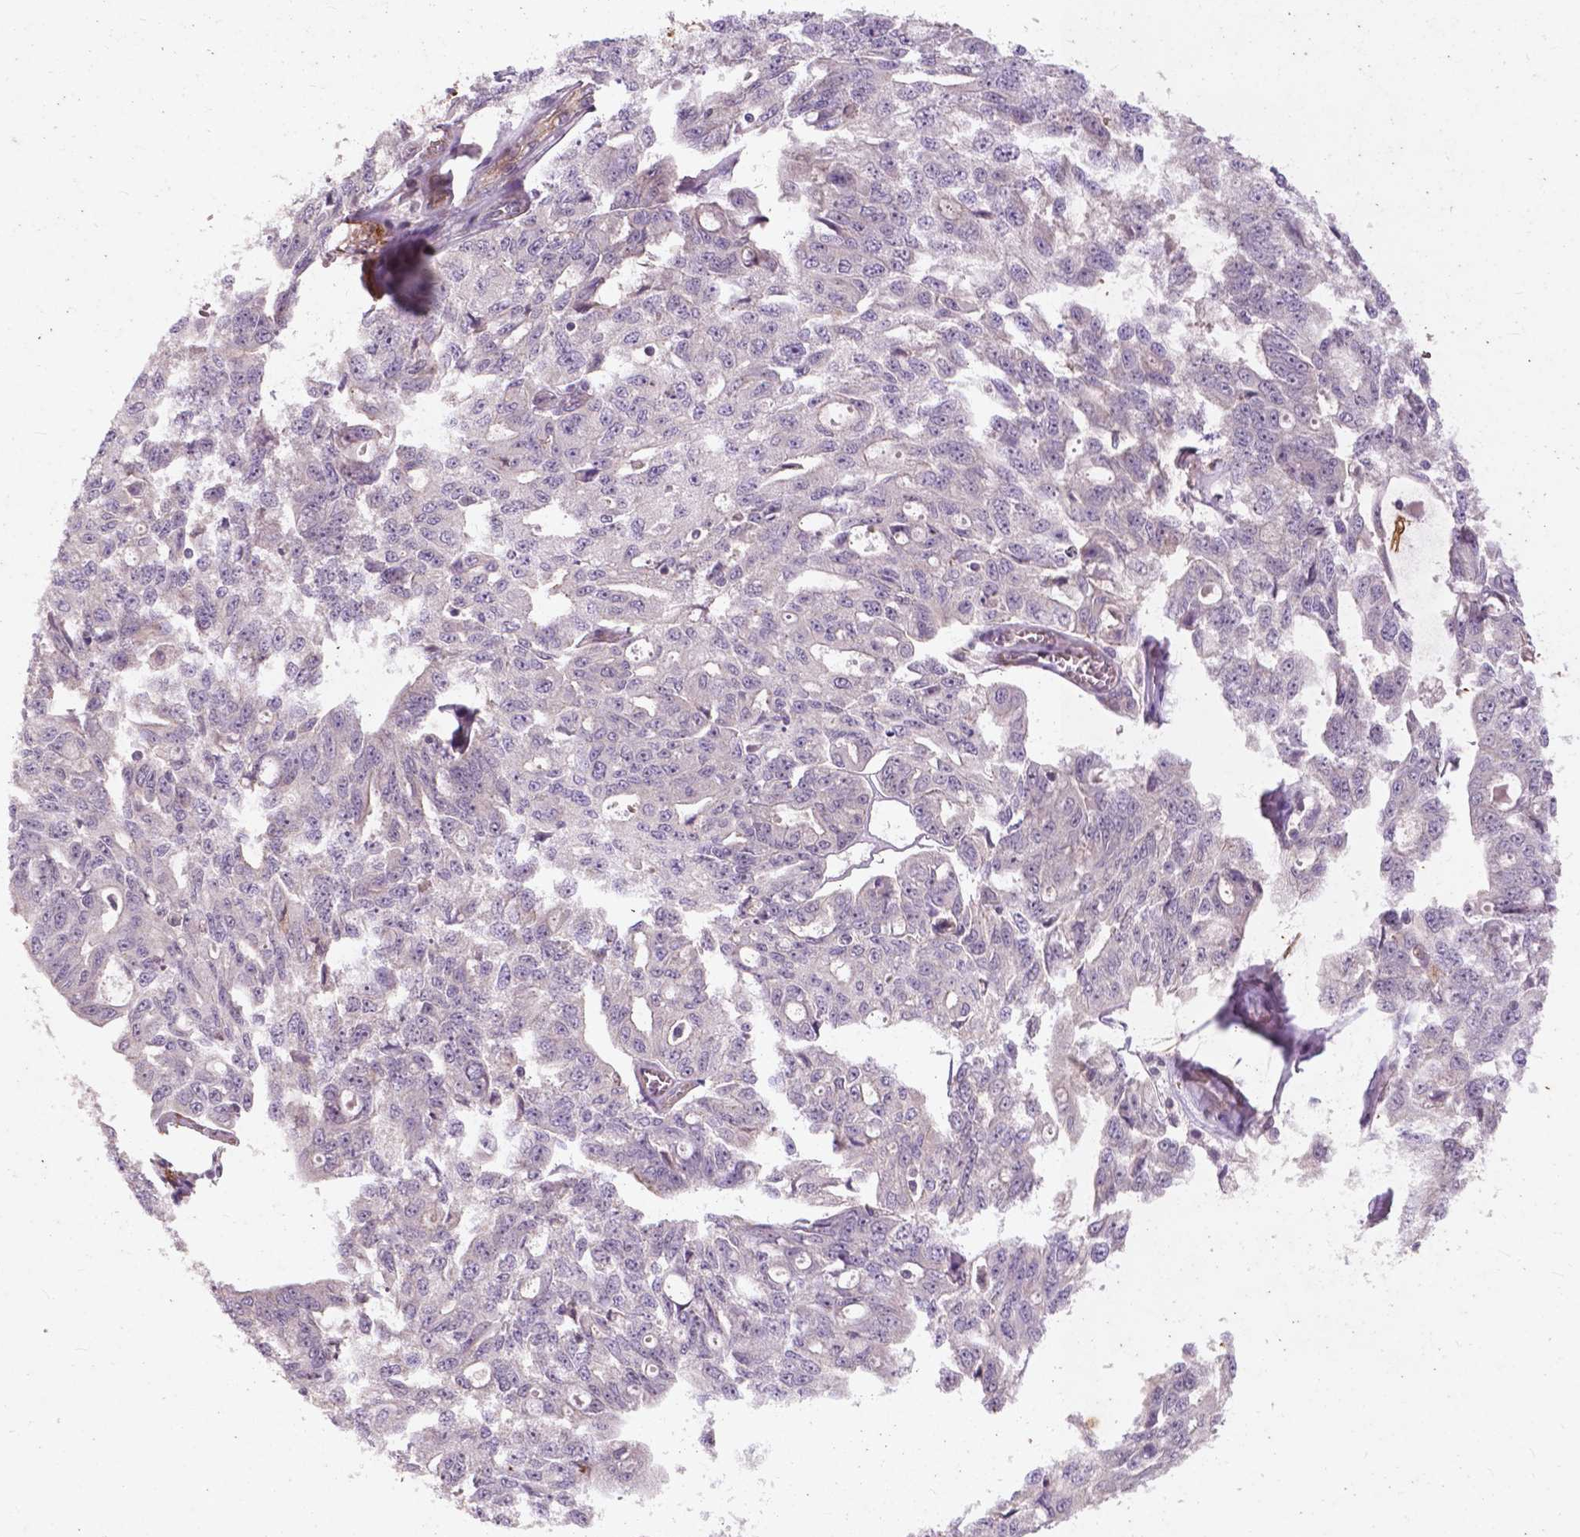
{"staining": {"intensity": "negative", "quantity": "none", "location": "none"}, "tissue": "ovarian cancer", "cell_type": "Tumor cells", "image_type": "cancer", "snomed": [{"axis": "morphology", "description": "Carcinoma, endometroid"}, {"axis": "topography", "description": "Ovary"}], "caption": "The photomicrograph reveals no significant staining in tumor cells of ovarian endometroid carcinoma.", "gene": "RFPL4B", "patient": {"sex": "female", "age": 65}}